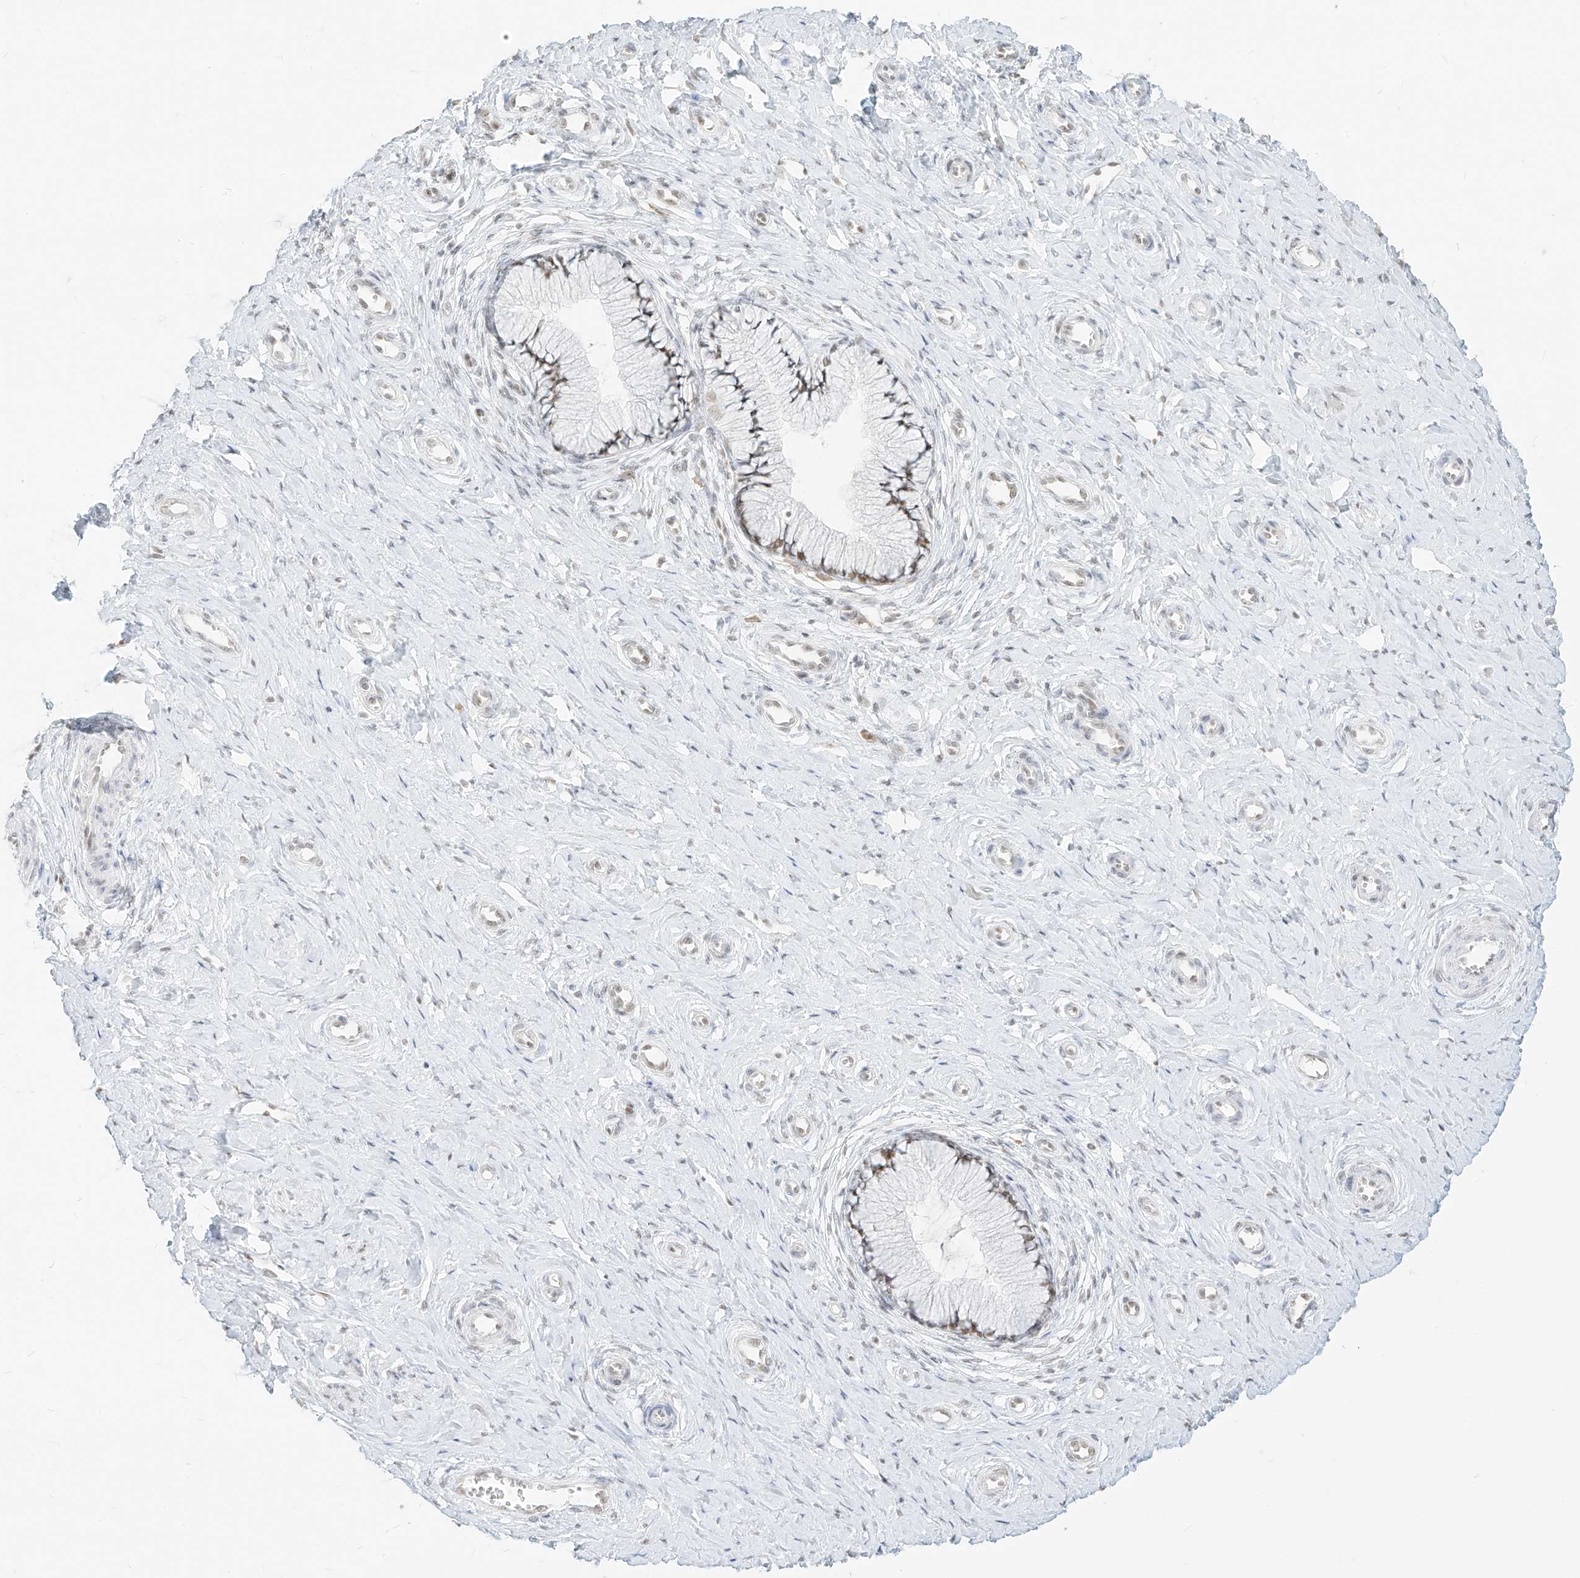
{"staining": {"intensity": "weak", "quantity": "25%-75%", "location": "nuclear"}, "tissue": "cervix", "cell_type": "Glandular cells", "image_type": "normal", "snomed": [{"axis": "morphology", "description": "Normal tissue, NOS"}, {"axis": "topography", "description": "Cervix"}], "caption": "Unremarkable cervix was stained to show a protein in brown. There is low levels of weak nuclear expression in about 25%-75% of glandular cells. Ihc stains the protein in brown and the nuclei are stained blue.", "gene": "SUPT5H", "patient": {"sex": "female", "age": 36}}